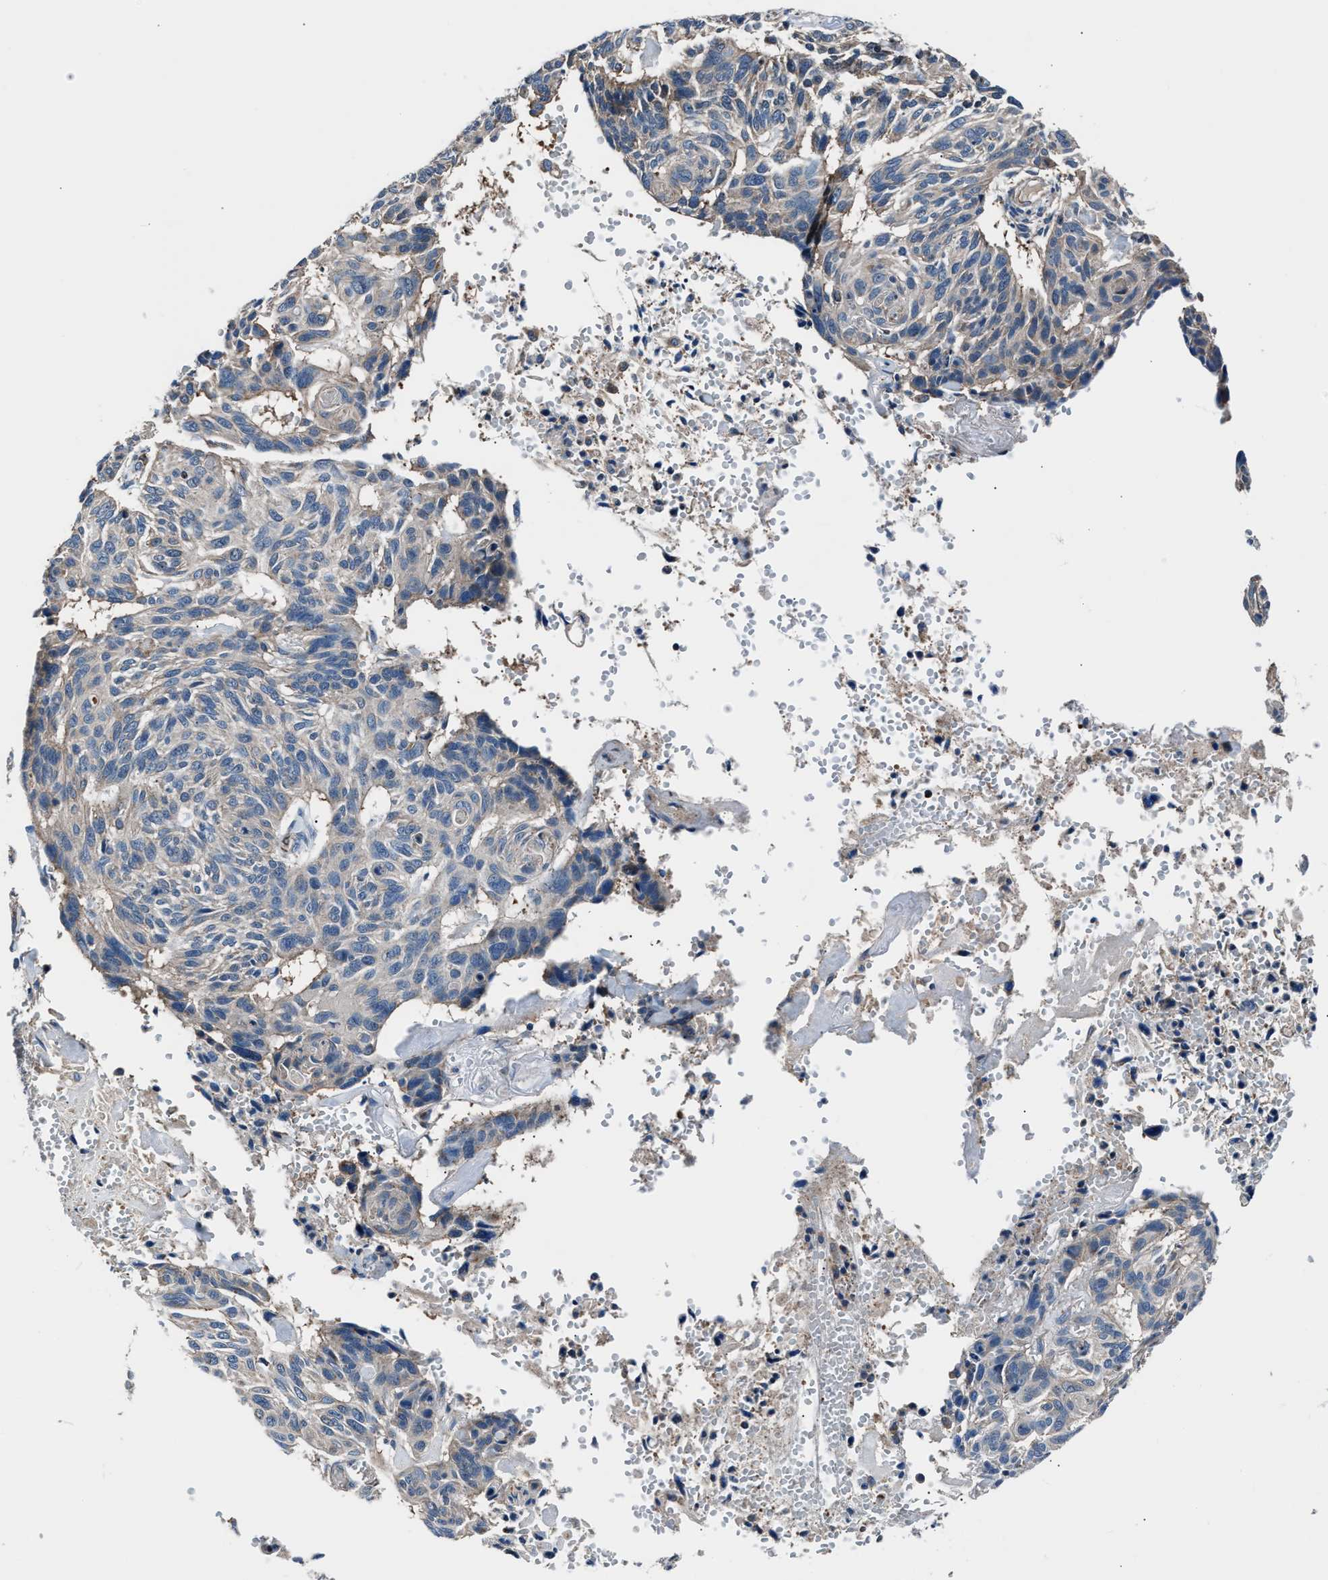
{"staining": {"intensity": "negative", "quantity": "none", "location": "none"}, "tissue": "skin cancer", "cell_type": "Tumor cells", "image_type": "cancer", "snomed": [{"axis": "morphology", "description": "Basal cell carcinoma"}, {"axis": "topography", "description": "Skin"}], "caption": "Tumor cells are negative for protein expression in human basal cell carcinoma (skin). (Stains: DAB (3,3'-diaminobenzidine) IHC with hematoxylin counter stain, Microscopy: brightfield microscopy at high magnification).", "gene": "GGCT", "patient": {"sex": "male", "age": 85}}